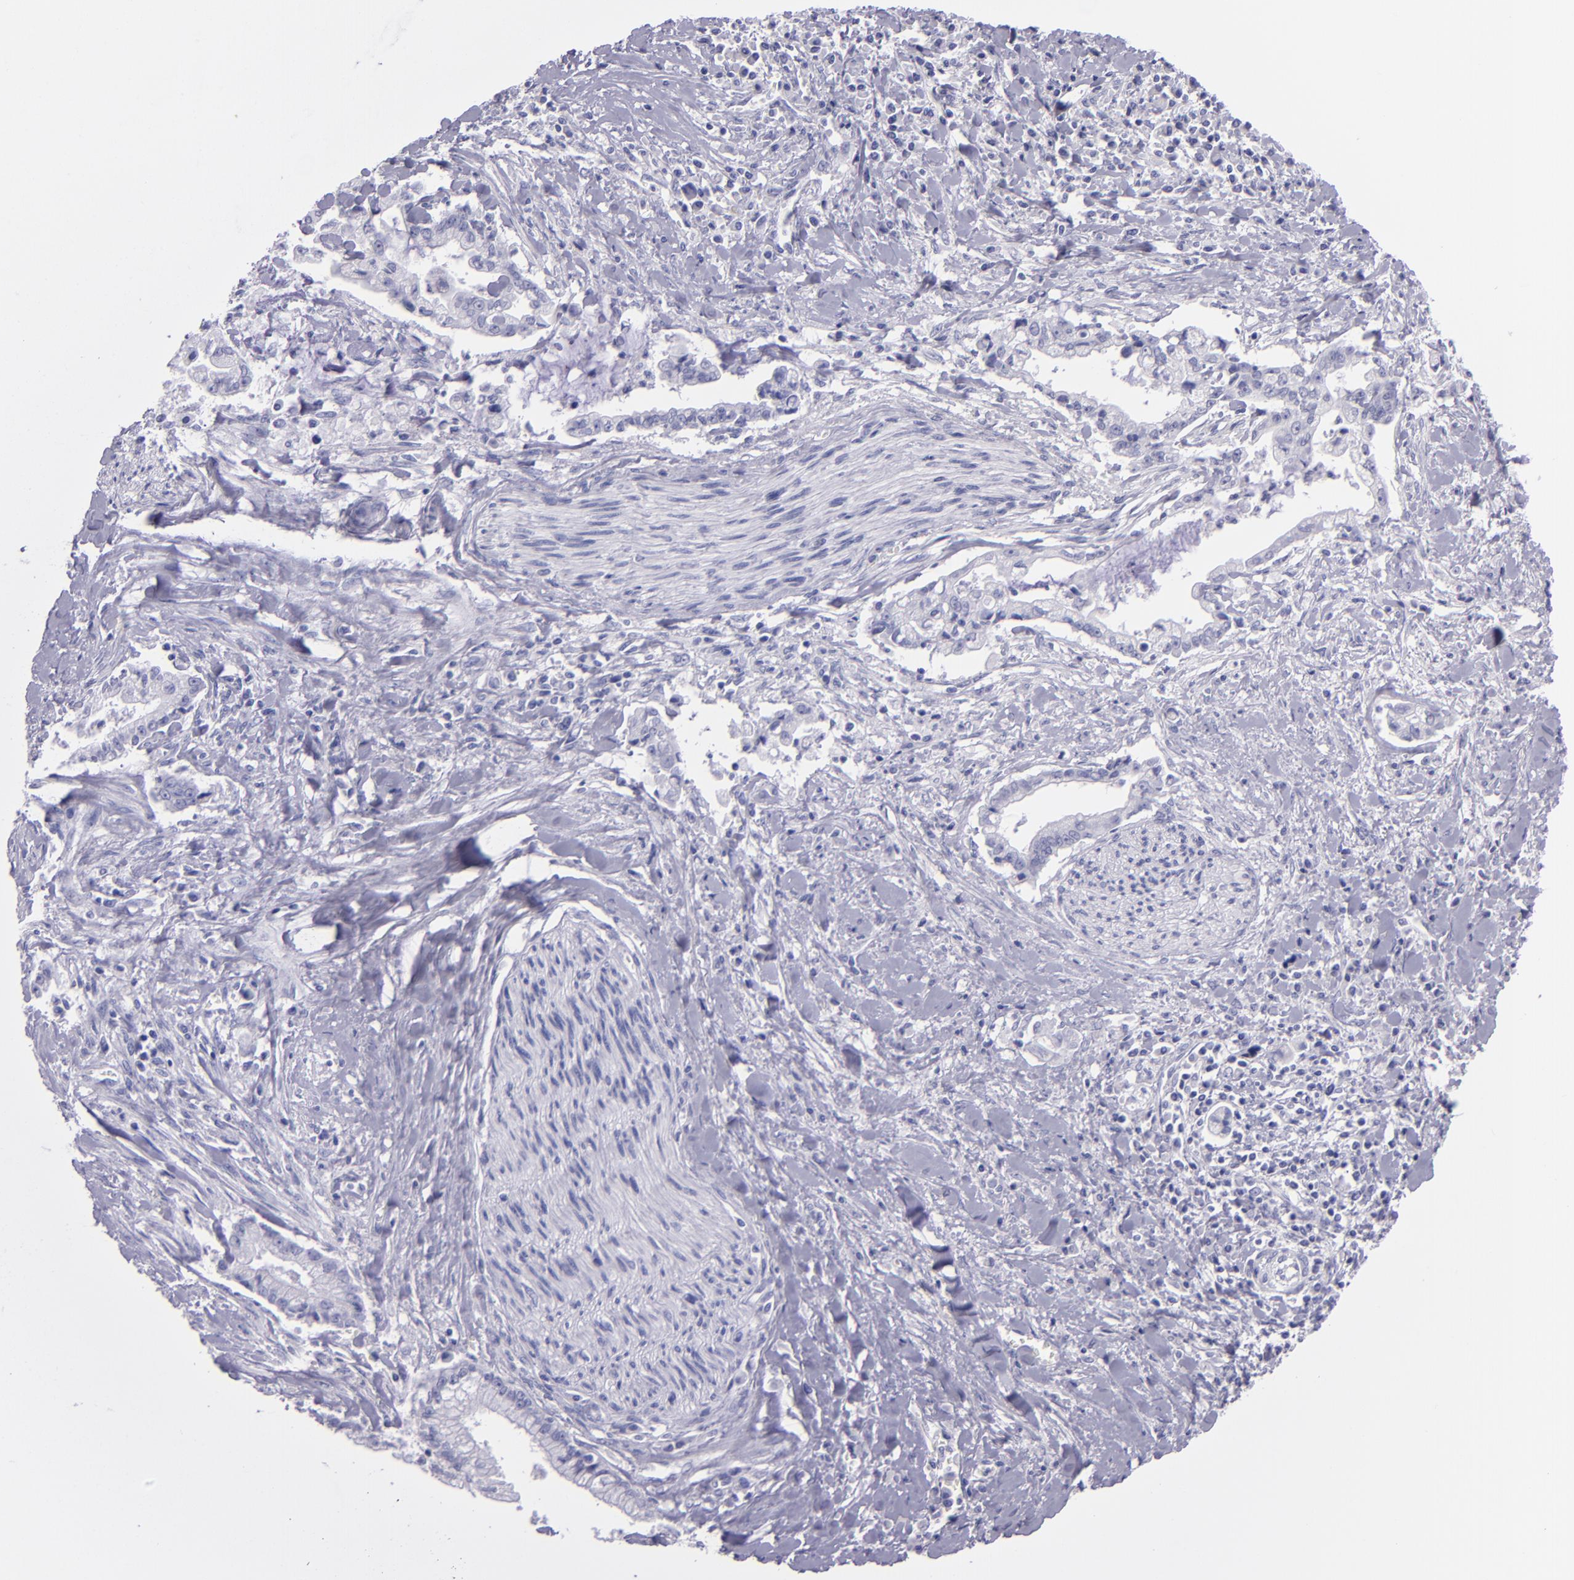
{"staining": {"intensity": "negative", "quantity": "none", "location": "none"}, "tissue": "liver cancer", "cell_type": "Tumor cells", "image_type": "cancer", "snomed": [{"axis": "morphology", "description": "Cholangiocarcinoma"}, {"axis": "topography", "description": "Liver"}], "caption": "High power microscopy image of an immunohistochemistry (IHC) photomicrograph of cholangiocarcinoma (liver), revealing no significant staining in tumor cells. Nuclei are stained in blue.", "gene": "TNNT3", "patient": {"sex": "male", "age": 57}}